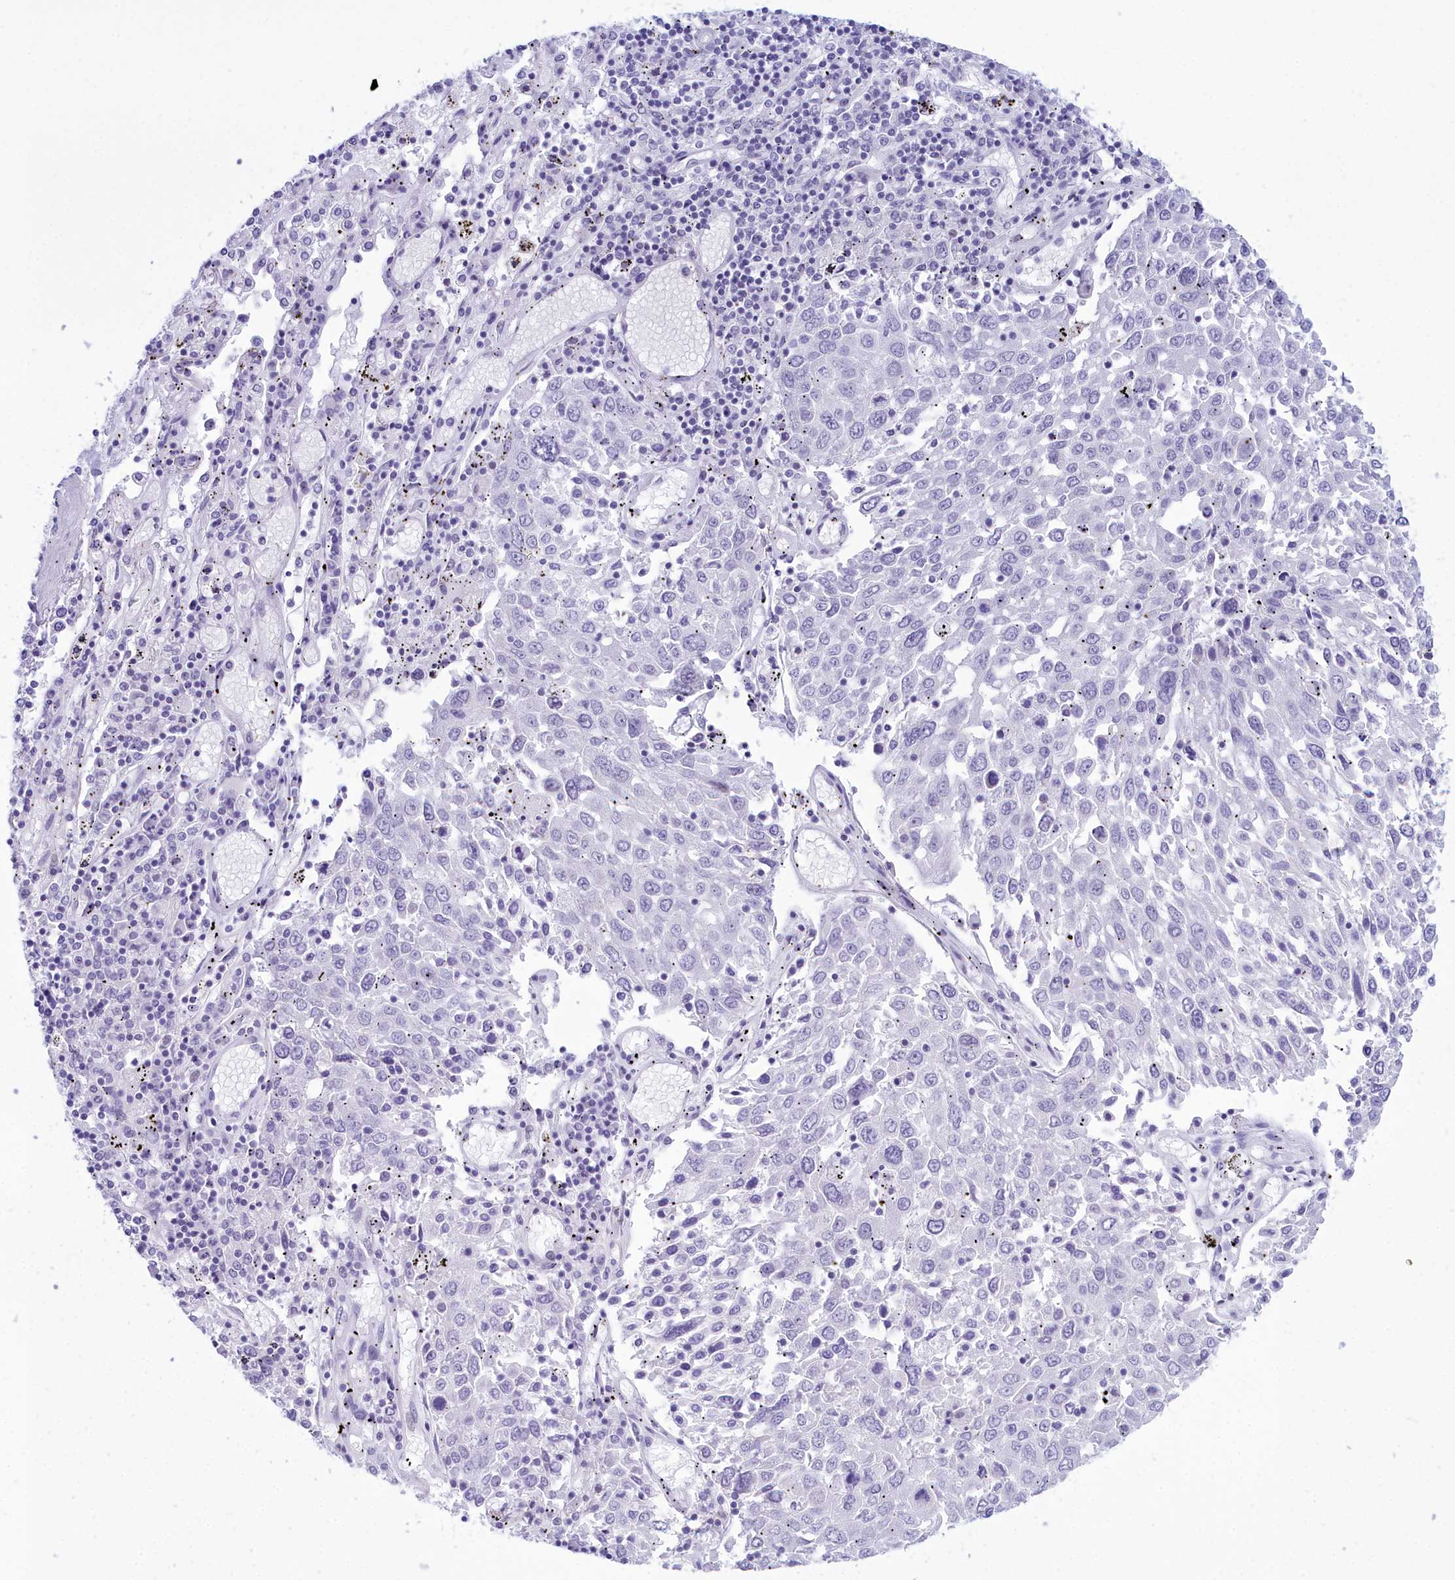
{"staining": {"intensity": "negative", "quantity": "none", "location": "none"}, "tissue": "lung cancer", "cell_type": "Tumor cells", "image_type": "cancer", "snomed": [{"axis": "morphology", "description": "Squamous cell carcinoma, NOS"}, {"axis": "topography", "description": "Lung"}], "caption": "High magnification brightfield microscopy of lung cancer stained with DAB (brown) and counterstained with hematoxylin (blue): tumor cells show no significant positivity.", "gene": "SNX20", "patient": {"sex": "male", "age": 65}}